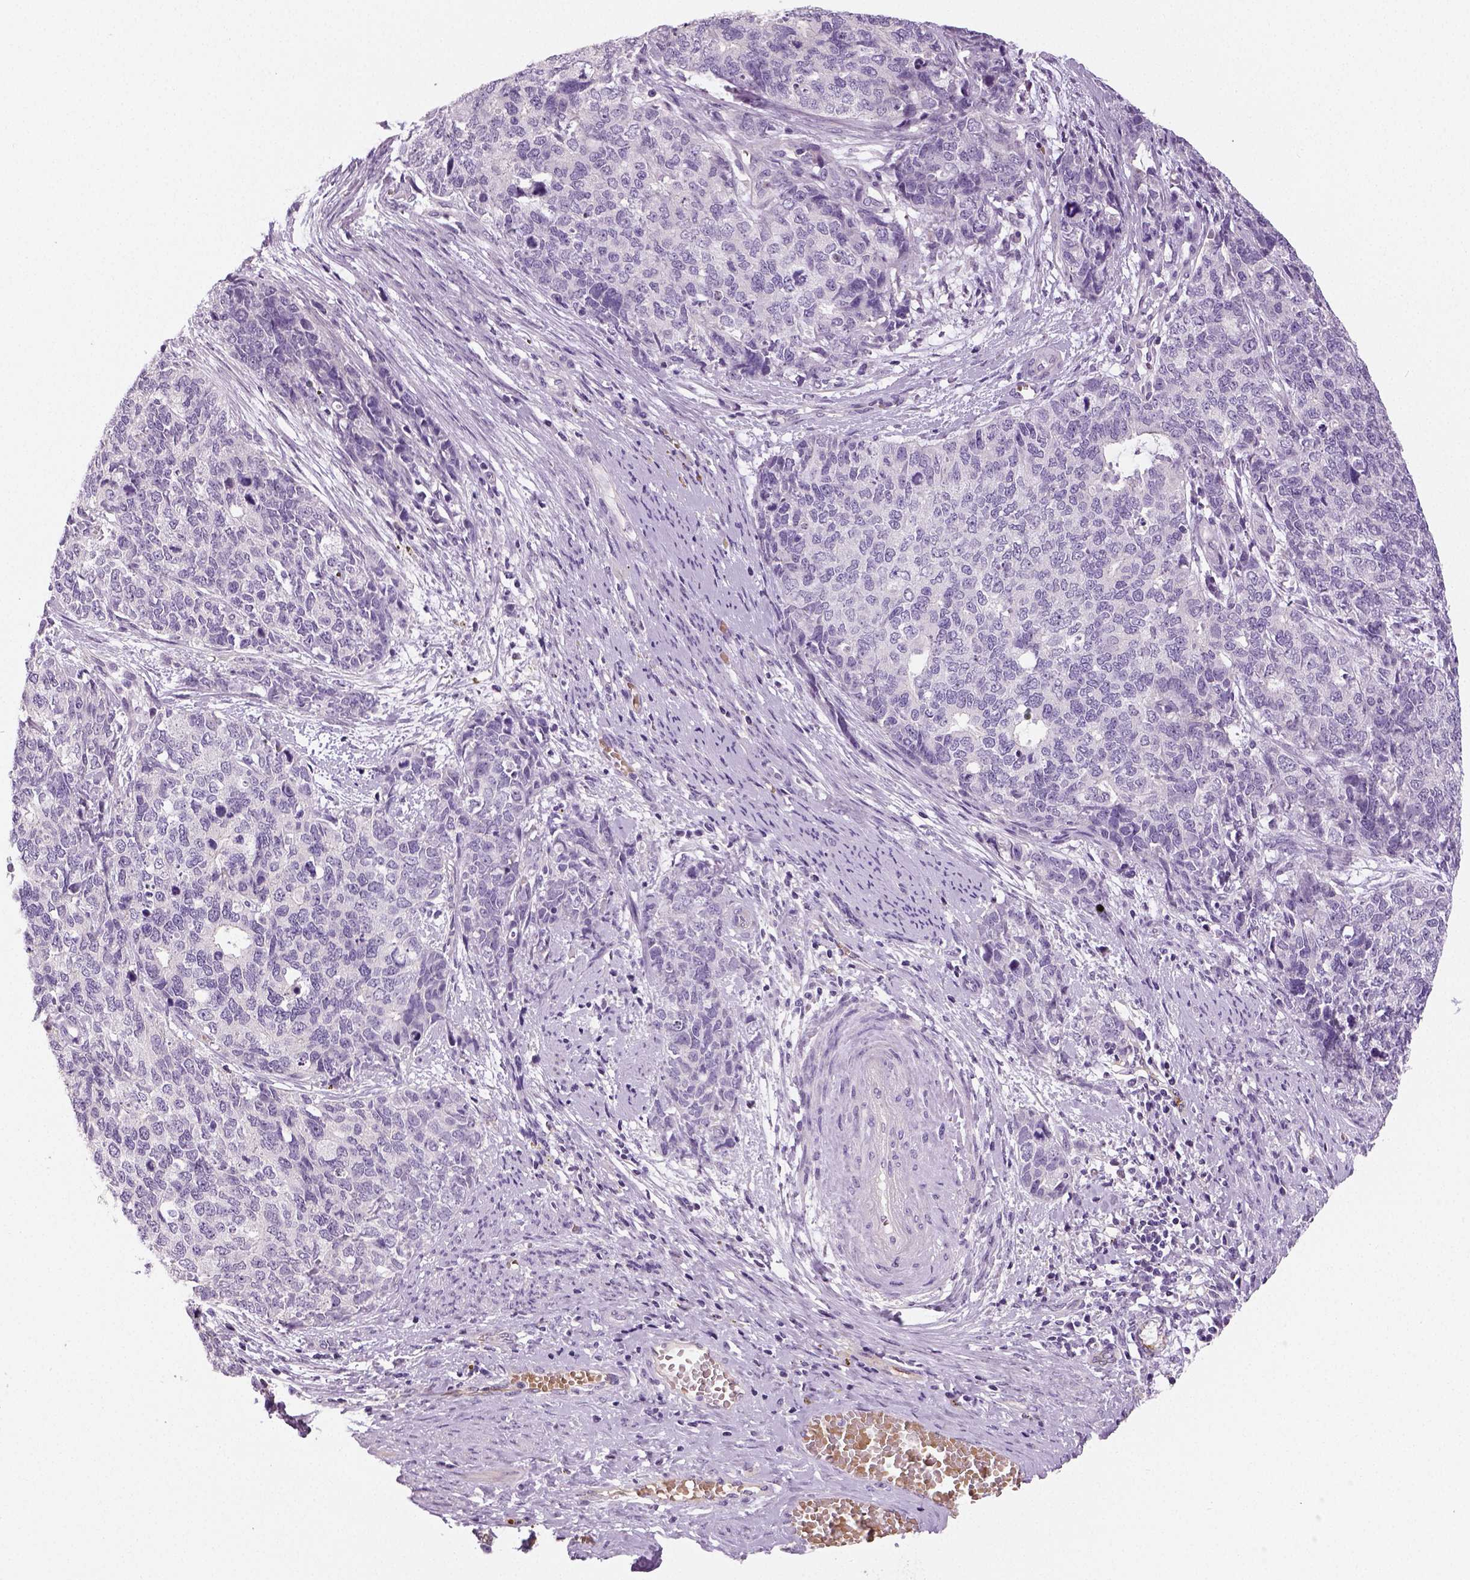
{"staining": {"intensity": "negative", "quantity": "none", "location": "none"}, "tissue": "cervical cancer", "cell_type": "Tumor cells", "image_type": "cancer", "snomed": [{"axis": "morphology", "description": "Squamous cell carcinoma, NOS"}, {"axis": "topography", "description": "Cervix"}], "caption": "High power microscopy histopathology image of an immunohistochemistry (IHC) image of cervical cancer, revealing no significant positivity in tumor cells.", "gene": "TSPAN7", "patient": {"sex": "female", "age": 63}}